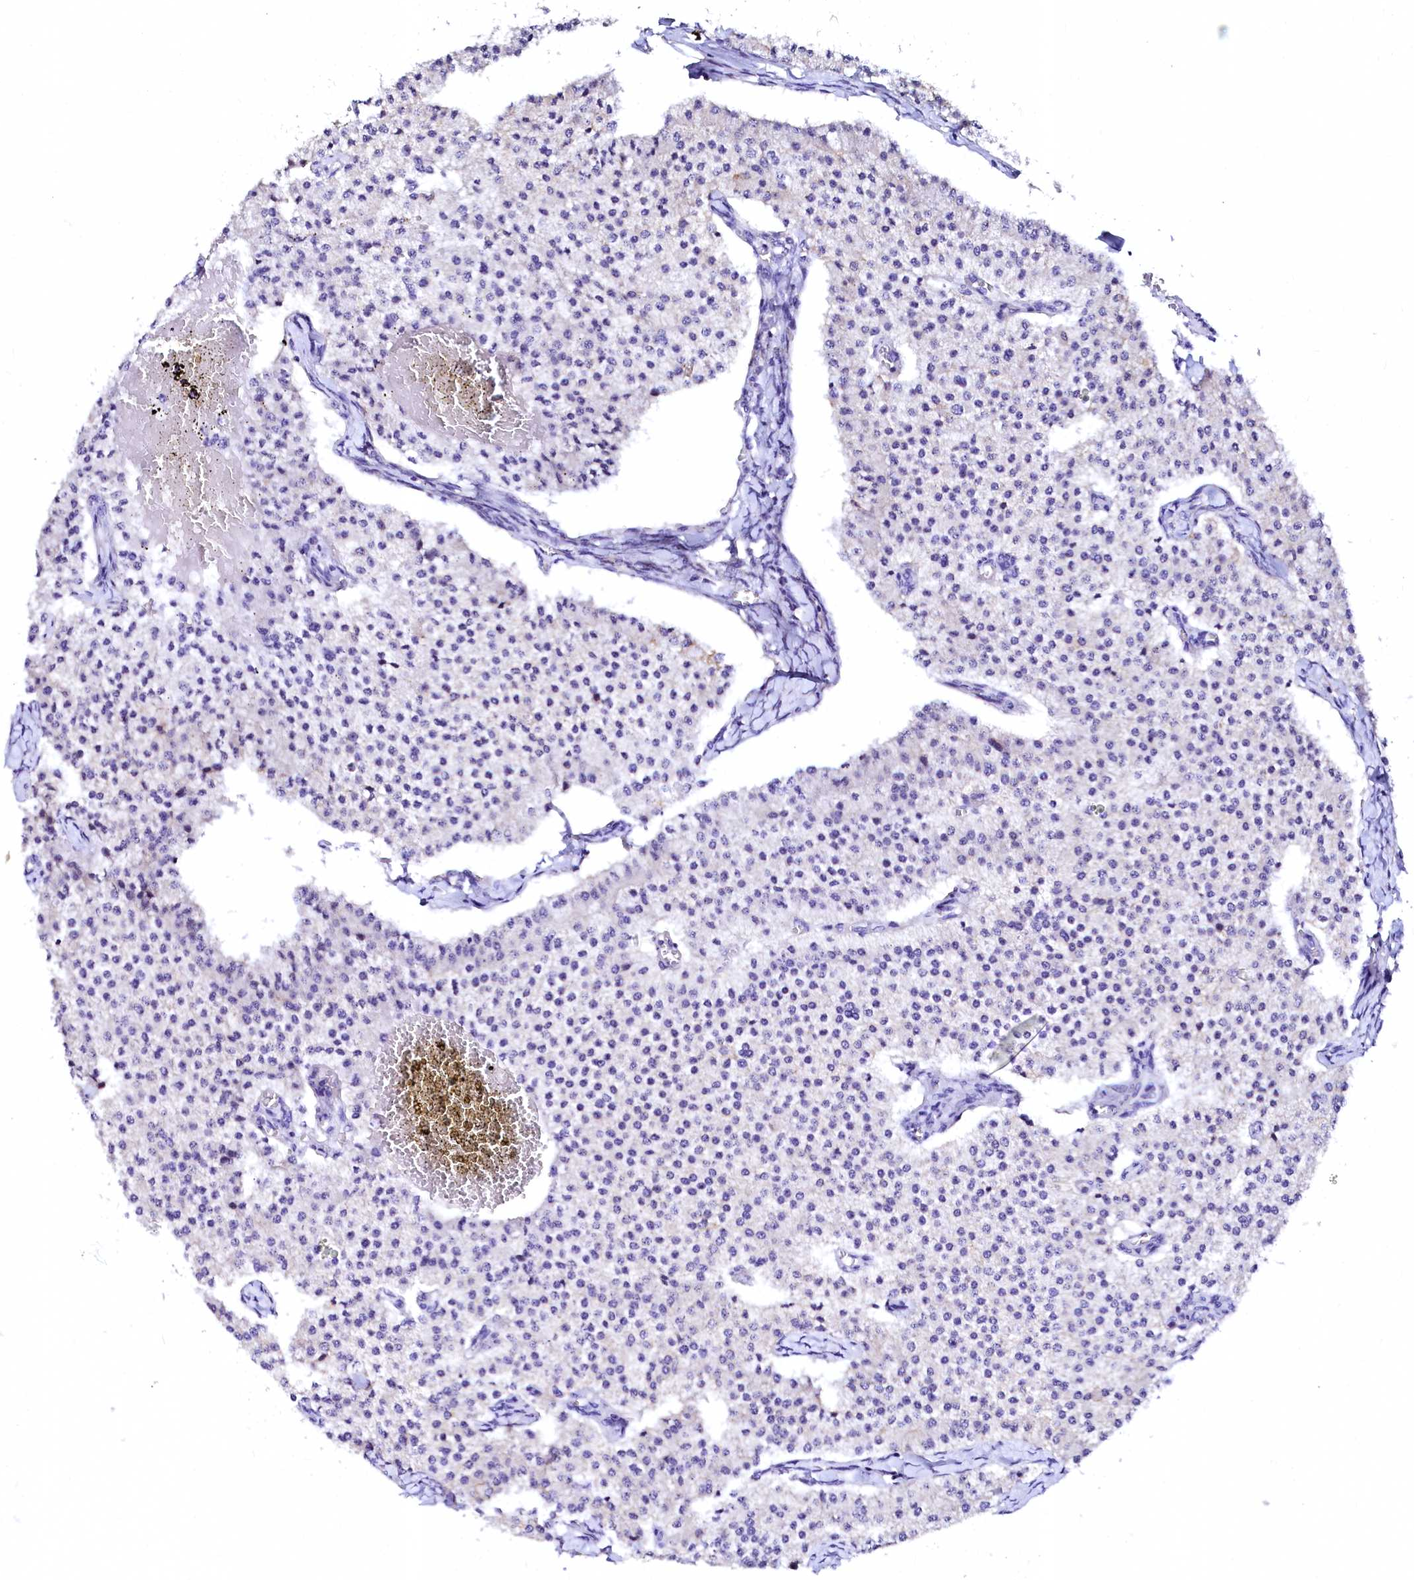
{"staining": {"intensity": "negative", "quantity": "none", "location": "none"}, "tissue": "carcinoid", "cell_type": "Tumor cells", "image_type": "cancer", "snomed": [{"axis": "morphology", "description": "Carcinoid, malignant, NOS"}, {"axis": "topography", "description": "Colon"}], "caption": "DAB immunohistochemical staining of carcinoid reveals no significant positivity in tumor cells.", "gene": "NALF1", "patient": {"sex": "female", "age": 52}}